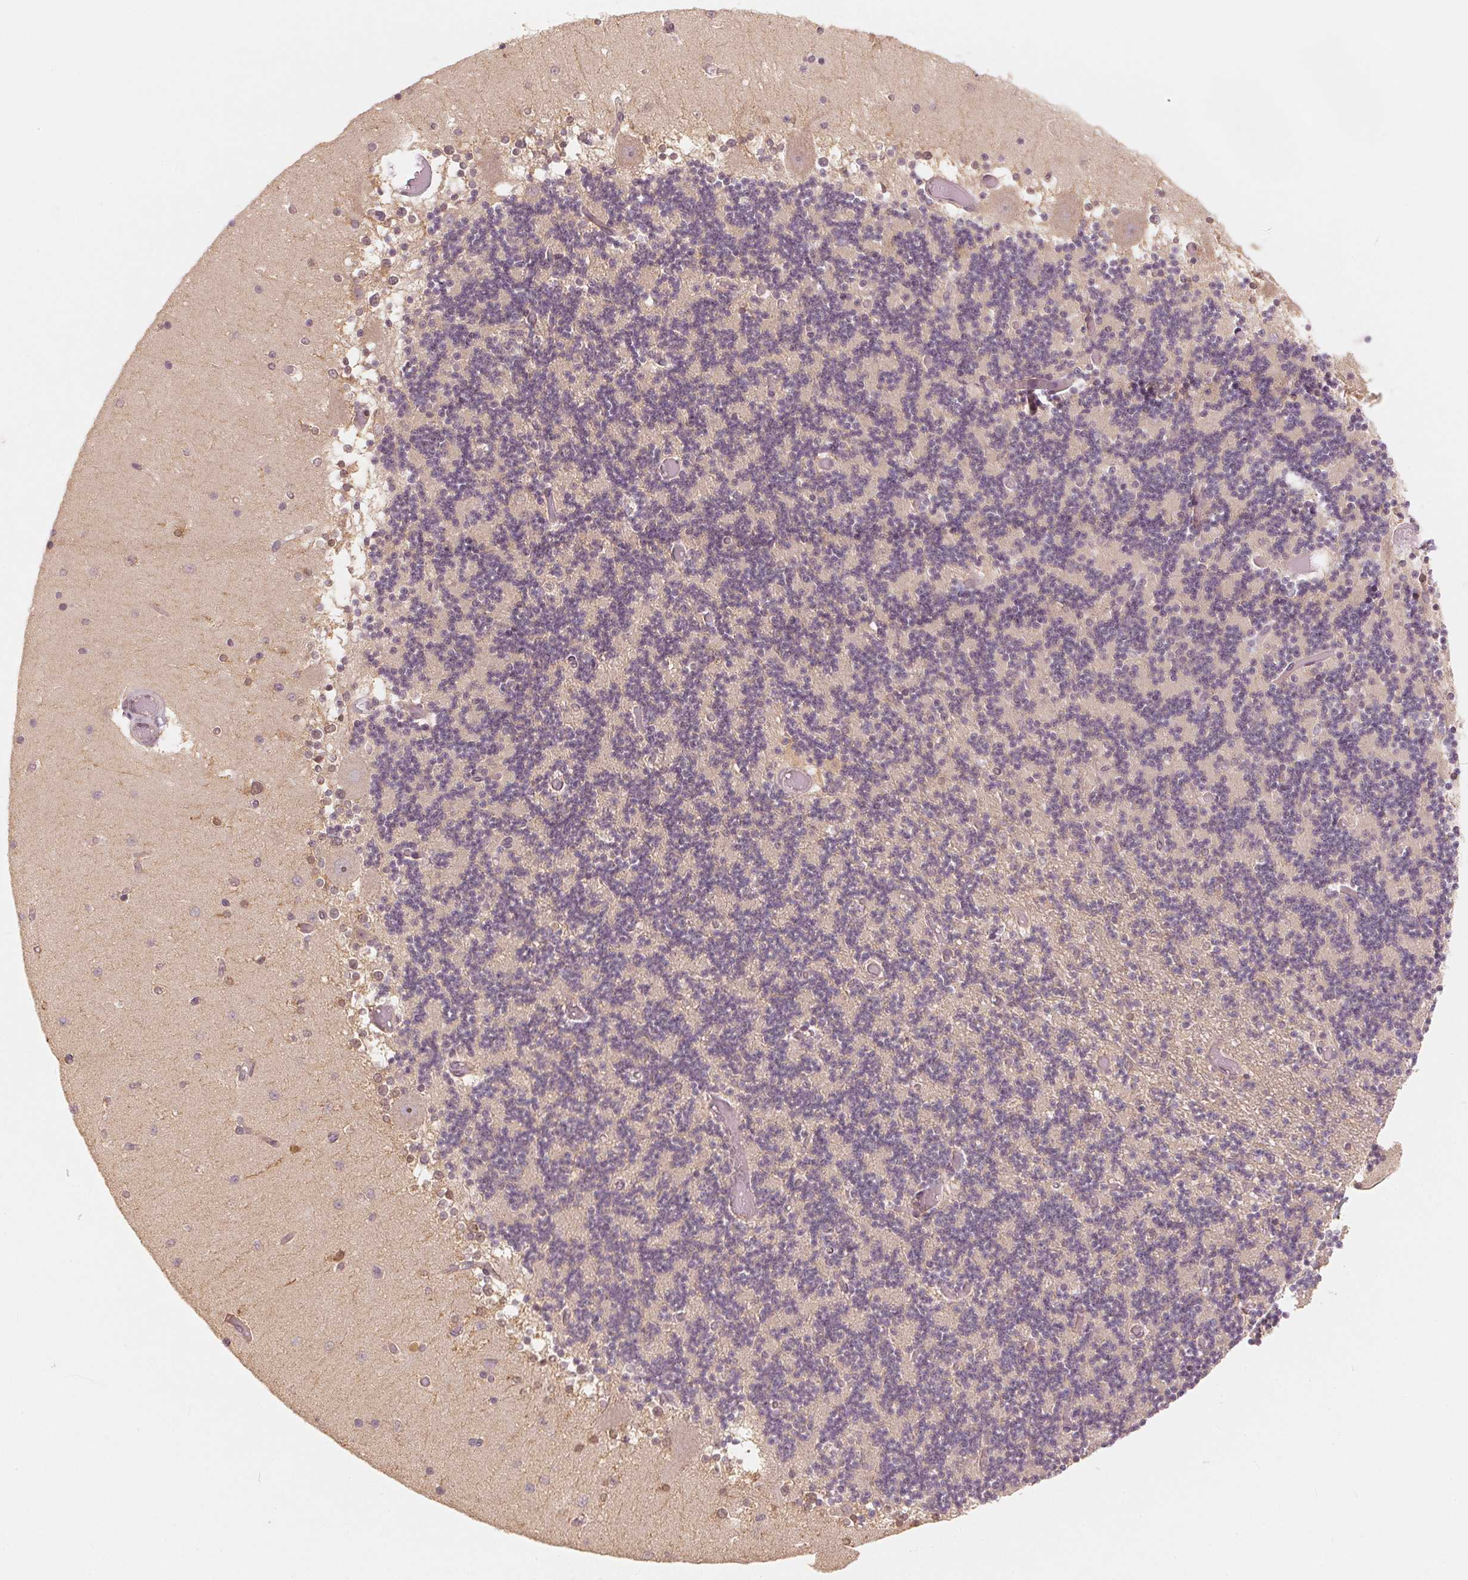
{"staining": {"intensity": "negative", "quantity": "none", "location": "none"}, "tissue": "cerebellum", "cell_type": "Cells in granular layer", "image_type": "normal", "snomed": [{"axis": "morphology", "description": "Normal tissue, NOS"}, {"axis": "topography", "description": "Cerebellum"}], "caption": "Protein analysis of unremarkable cerebellum shows no significant expression in cells in granular layer.", "gene": "C2orf73", "patient": {"sex": "female", "age": 28}}